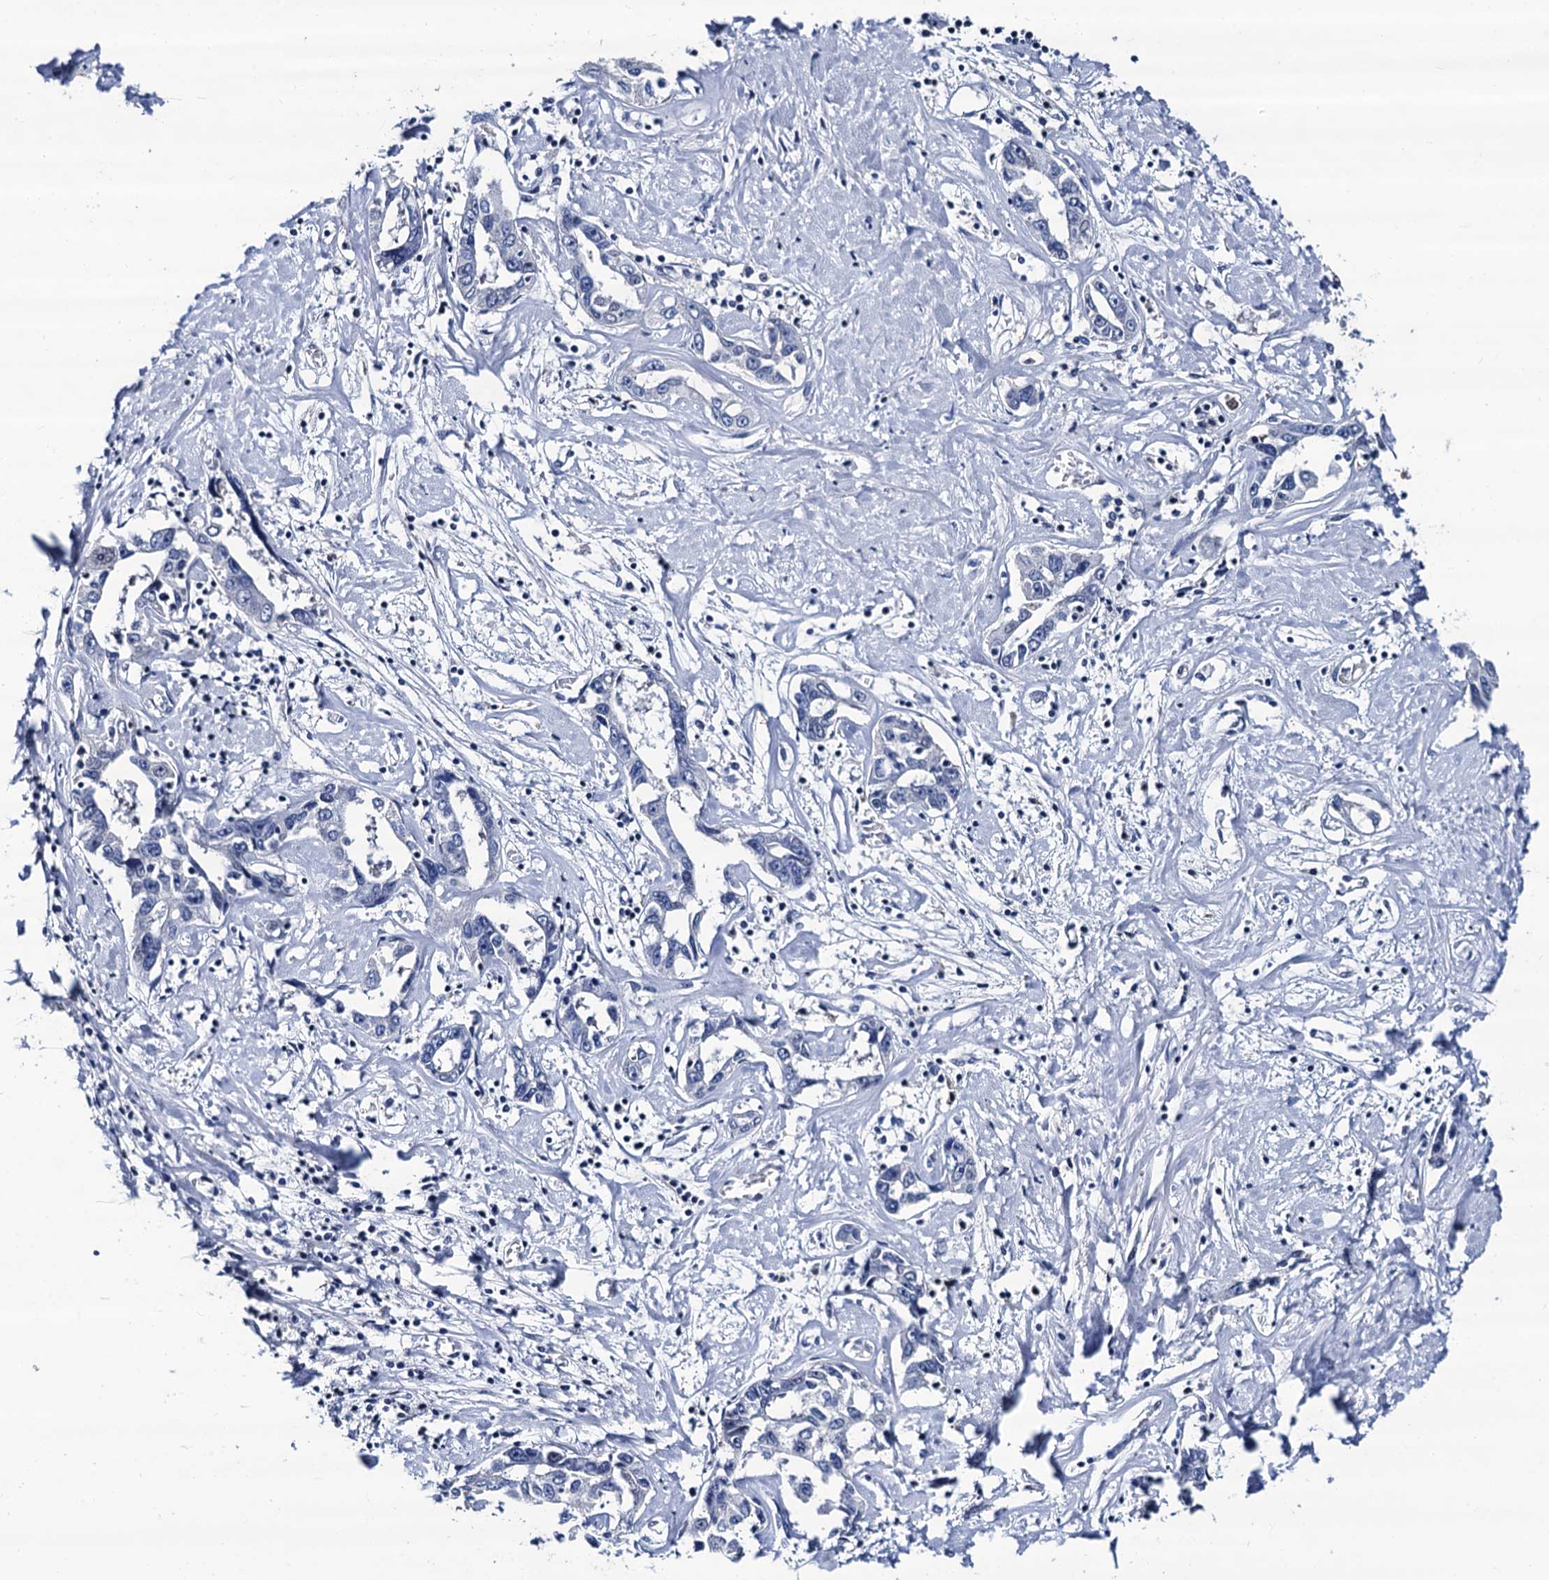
{"staining": {"intensity": "negative", "quantity": "none", "location": "none"}, "tissue": "liver cancer", "cell_type": "Tumor cells", "image_type": "cancer", "snomed": [{"axis": "morphology", "description": "Cholangiocarcinoma"}, {"axis": "topography", "description": "Liver"}], "caption": "The image reveals no staining of tumor cells in liver cancer (cholangiocarcinoma).", "gene": "LRRC30", "patient": {"sex": "male", "age": 59}}